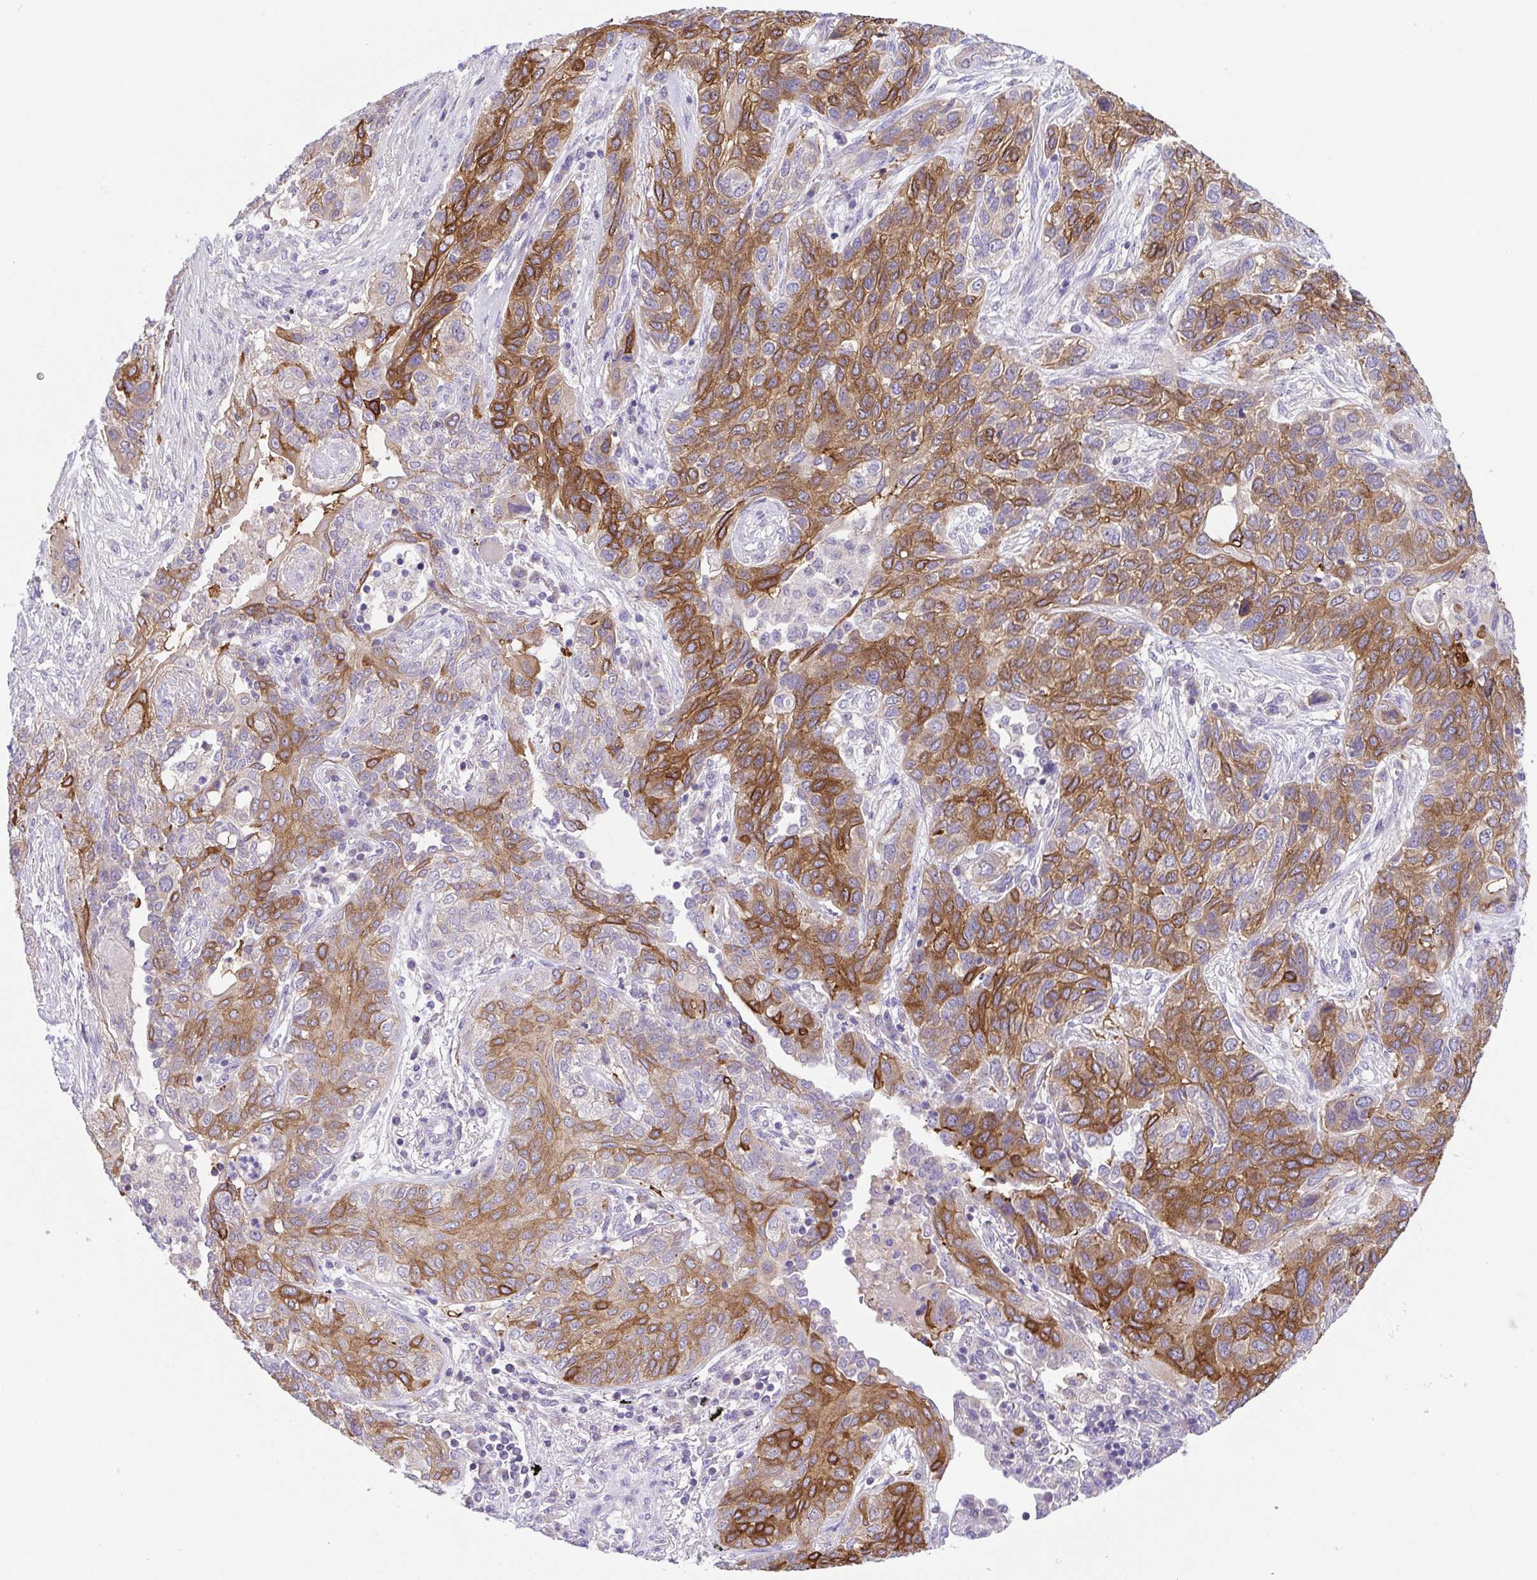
{"staining": {"intensity": "moderate", "quantity": ">75%", "location": "cytoplasmic/membranous"}, "tissue": "lung cancer", "cell_type": "Tumor cells", "image_type": "cancer", "snomed": [{"axis": "morphology", "description": "Squamous cell carcinoma, NOS"}, {"axis": "topography", "description": "Lung"}], "caption": "Brown immunohistochemical staining in human lung squamous cell carcinoma demonstrates moderate cytoplasmic/membranous expression in approximately >75% of tumor cells. The protein is stained brown, and the nuclei are stained in blue (DAB IHC with brightfield microscopy, high magnification).", "gene": "SLC13A1", "patient": {"sex": "female", "age": 70}}